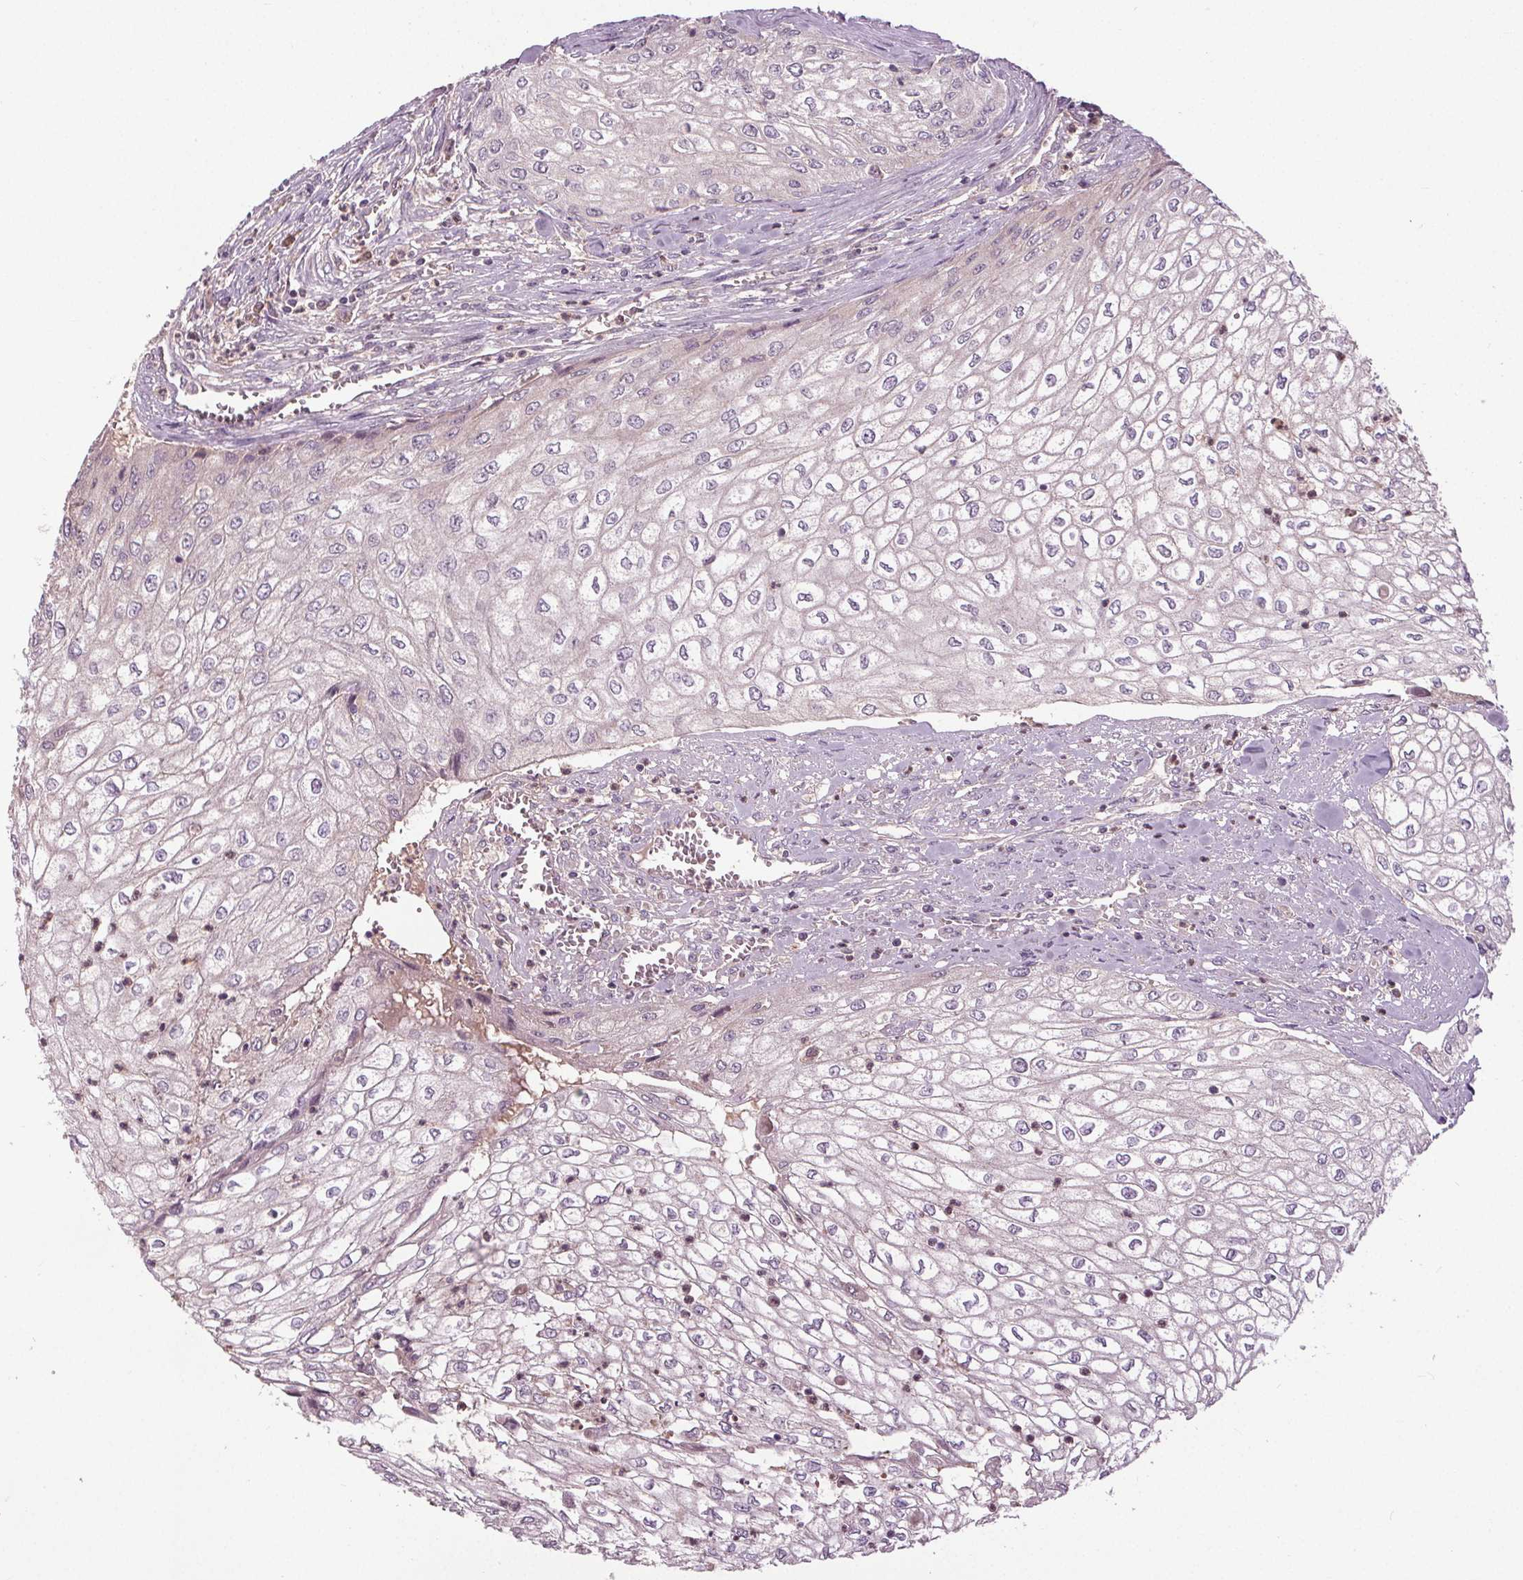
{"staining": {"intensity": "negative", "quantity": "none", "location": "none"}, "tissue": "urothelial cancer", "cell_type": "Tumor cells", "image_type": "cancer", "snomed": [{"axis": "morphology", "description": "Urothelial carcinoma, High grade"}, {"axis": "topography", "description": "Urinary bladder"}], "caption": "Image shows no significant protein expression in tumor cells of urothelial carcinoma (high-grade).", "gene": "PDGFD", "patient": {"sex": "male", "age": 62}}